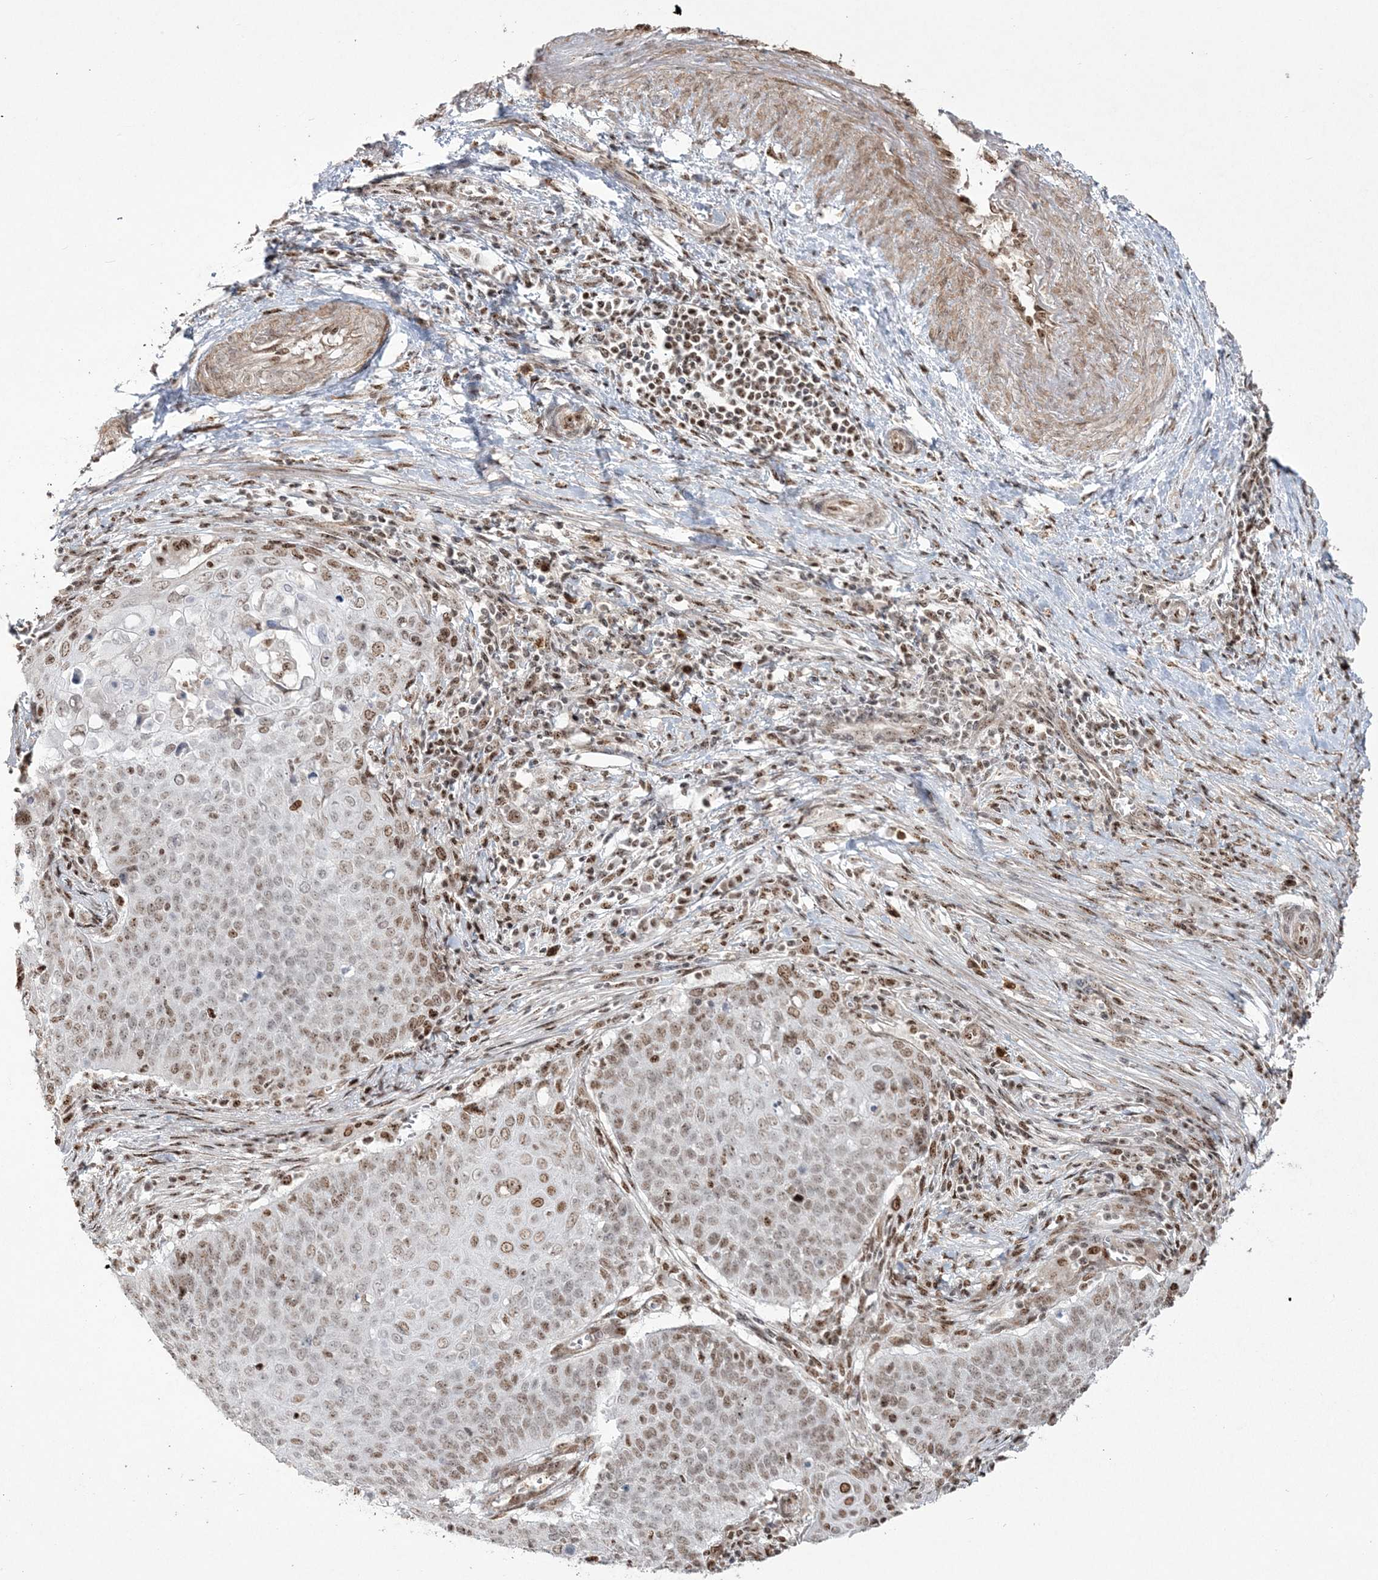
{"staining": {"intensity": "moderate", "quantity": "25%-75%", "location": "nuclear"}, "tissue": "cervical cancer", "cell_type": "Tumor cells", "image_type": "cancer", "snomed": [{"axis": "morphology", "description": "Squamous cell carcinoma, NOS"}, {"axis": "topography", "description": "Cervix"}], "caption": "The photomicrograph displays staining of cervical squamous cell carcinoma, revealing moderate nuclear protein positivity (brown color) within tumor cells.", "gene": "RBM17", "patient": {"sex": "female", "age": 39}}